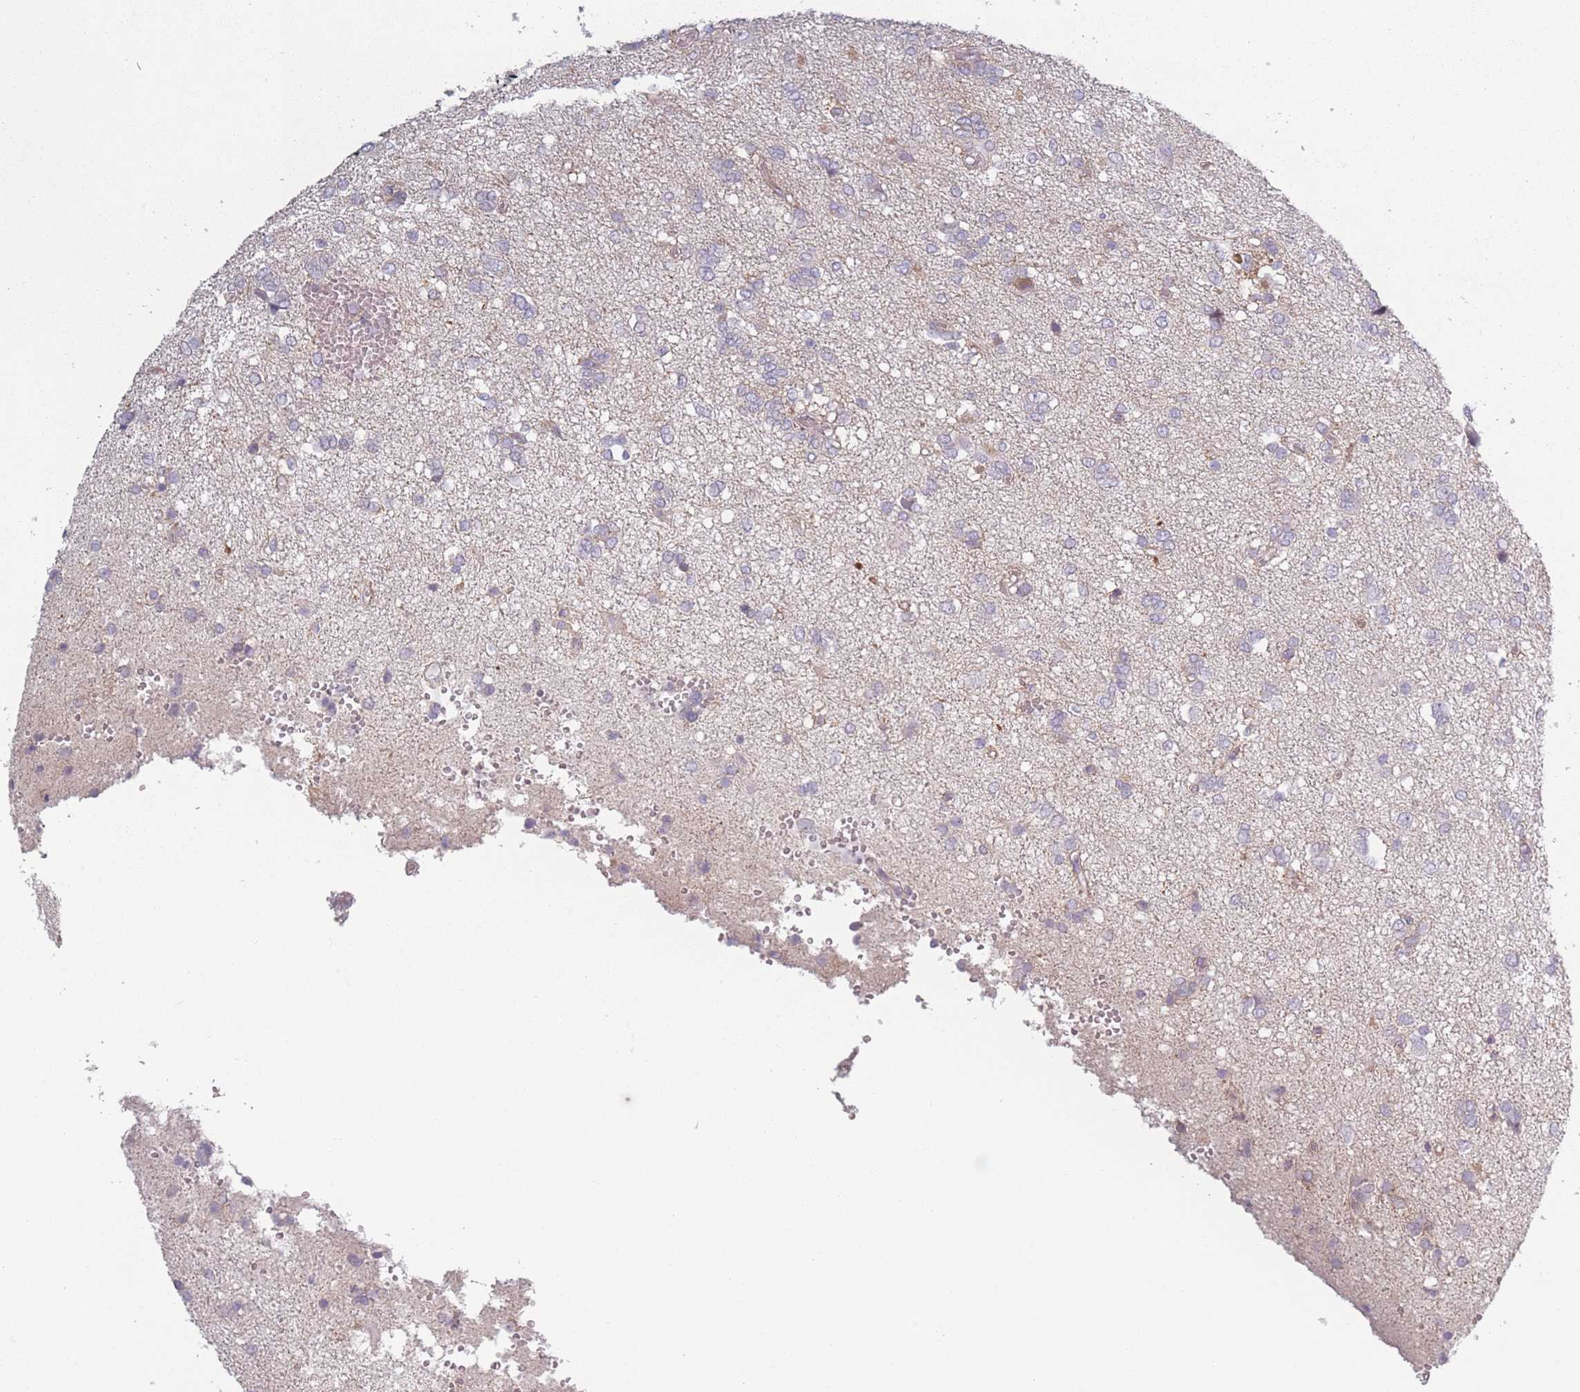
{"staining": {"intensity": "negative", "quantity": "none", "location": "none"}, "tissue": "glioma", "cell_type": "Tumor cells", "image_type": "cancer", "snomed": [{"axis": "morphology", "description": "Glioma, malignant, High grade"}, {"axis": "topography", "description": "Brain"}], "caption": "IHC of human glioma shows no expression in tumor cells.", "gene": "RASL10B", "patient": {"sex": "female", "age": 59}}